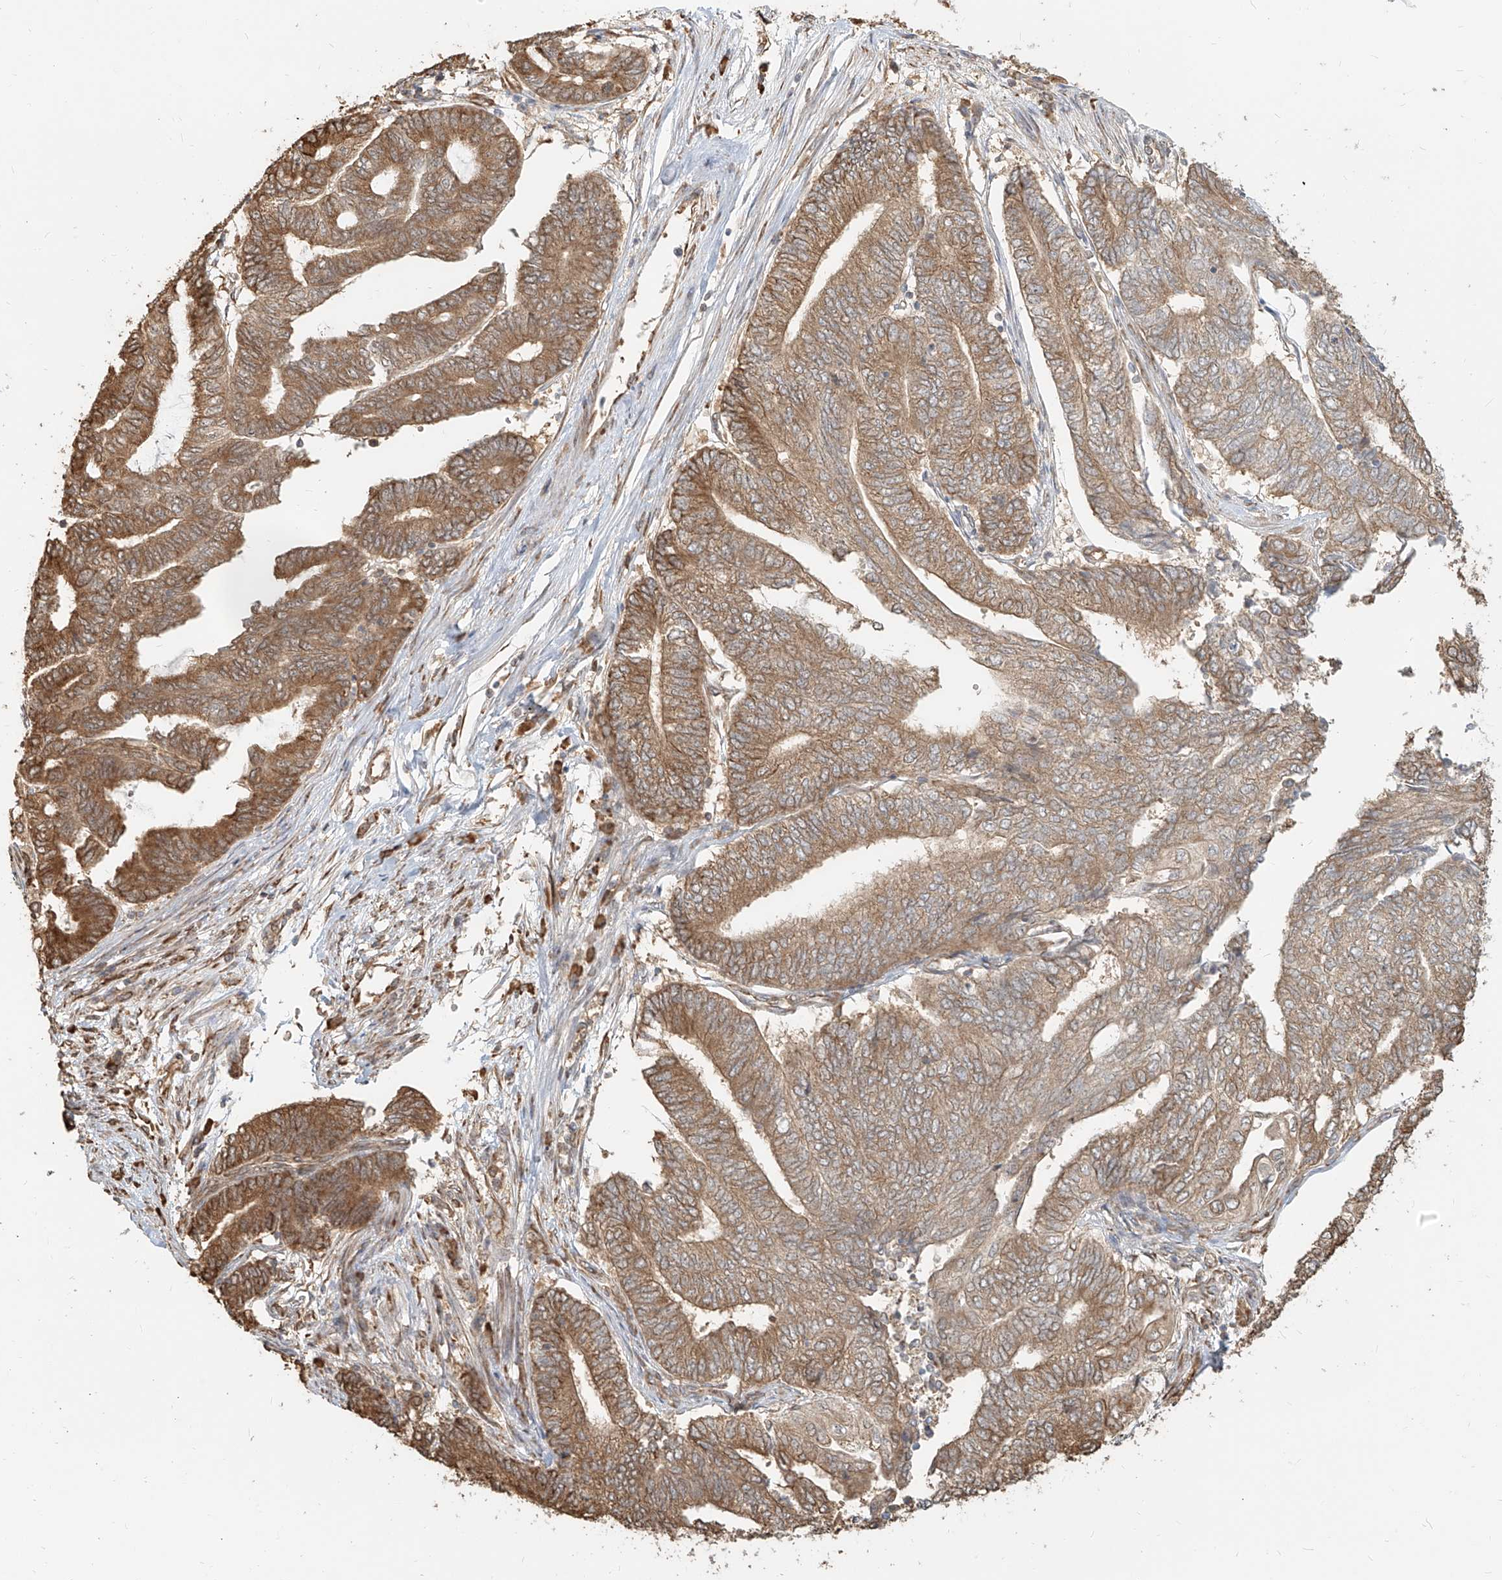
{"staining": {"intensity": "moderate", "quantity": ">75%", "location": "cytoplasmic/membranous"}, "tissue": "endometrial cancer", "cell_type": "Tumor cells", "image_type": "cancer", "snomed": [{"axis": "morphology", "description": "Adenocarcinoma, NOS"}, {"axis": "topography", "description": "Uterus"}, {"axis": "topography", "description": "Endometrium"}], "caption": "IHC image of human endometrial cancer (adenocarcinoma) stained for a protein (brown), which exhibits medium levels of moderate cytoplasmic/membranous staining in about >75% of tumor cells.", "gene": "UBE2K", "patient": {"sex": "female", "age": 70}}